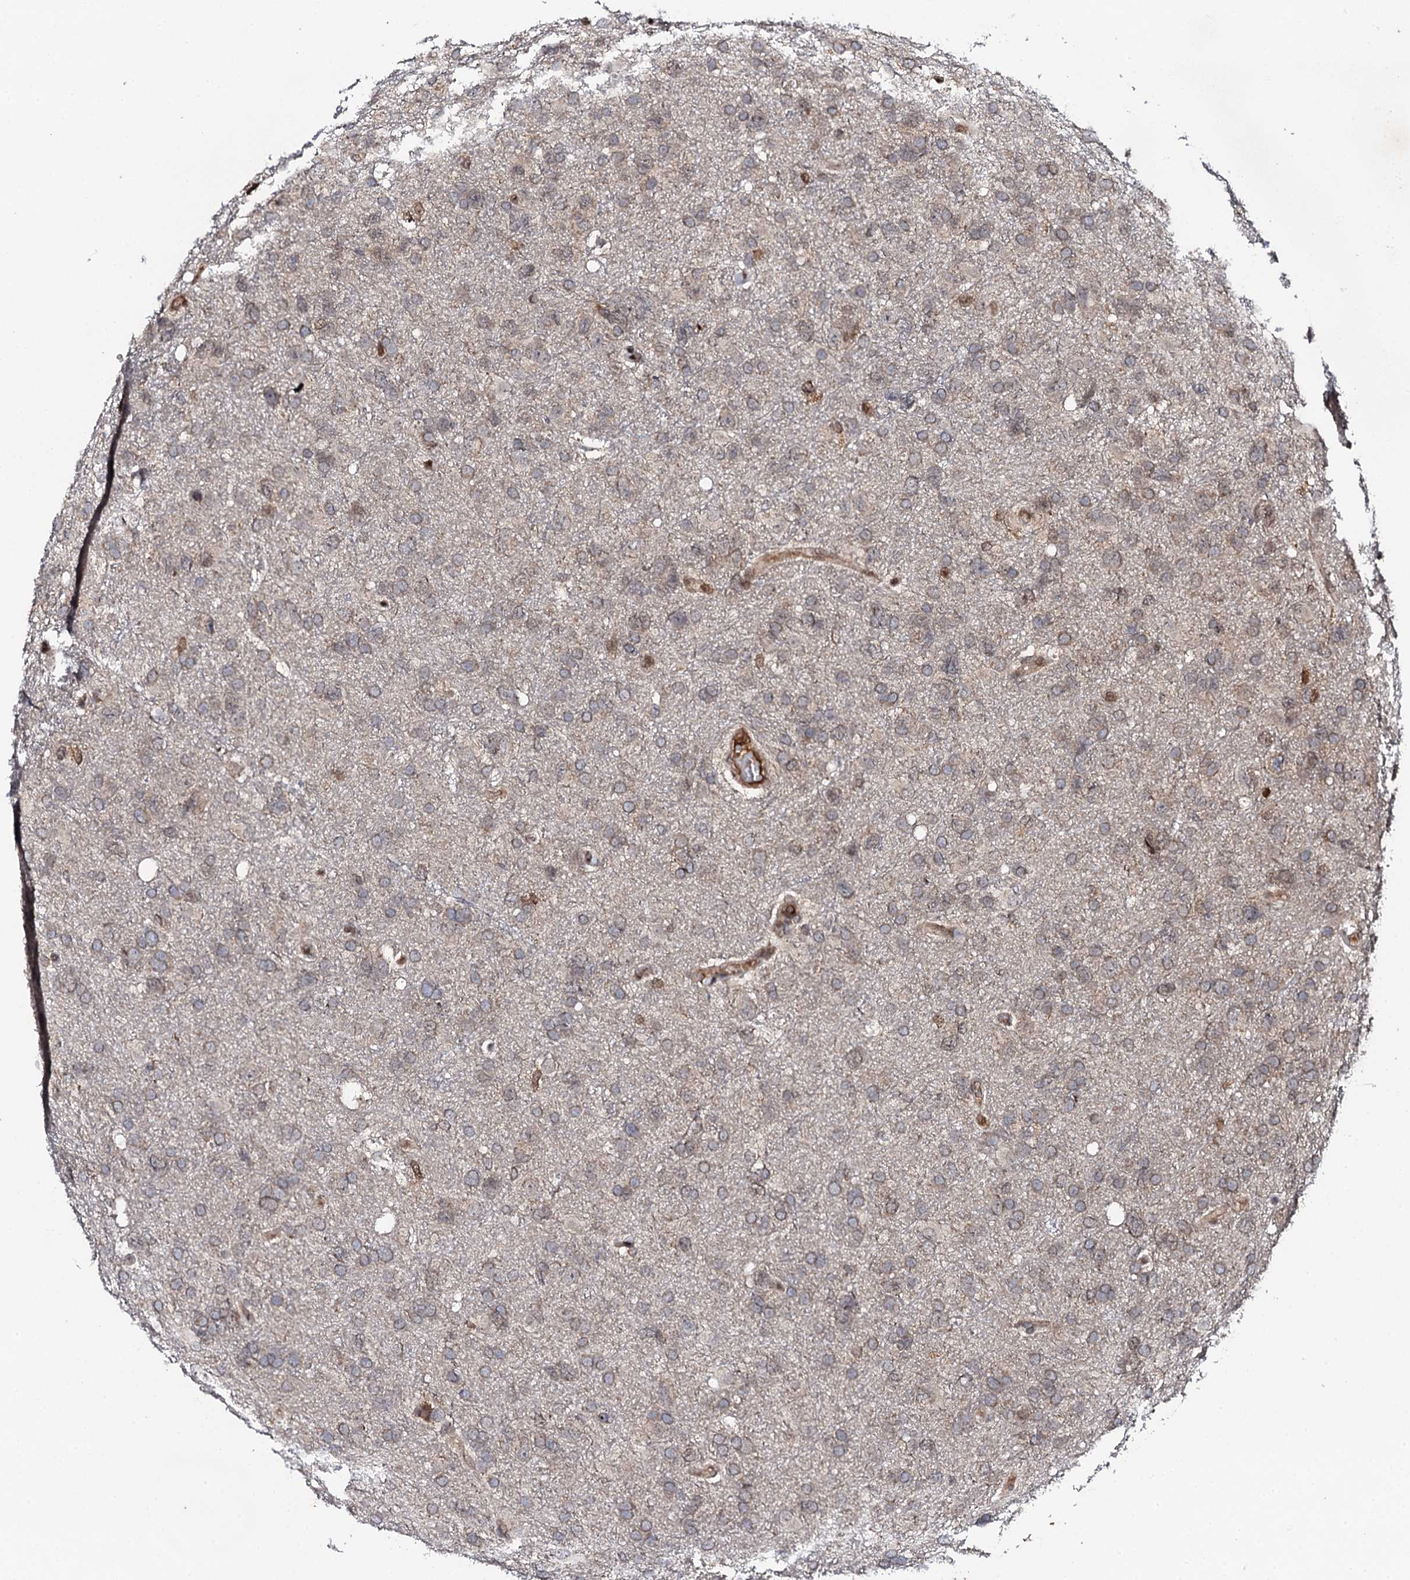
{"staining": {"intensity": "weak", "quantity": ">75%", "location": "cytoplasmic/membranous"}, "tissue": "glioma", "cell_type": "Tumor cells", "image_type": "cancer", "snomed": [{"axis": "morphology", "description": "Glioma, malignant, High grade"}, {"axis": "topography", "description": "Brain"}], "caption": "Approximately >75% of tumor cells in glioma reveal weak cytoplasmic/membranous protein expression as visualized by brown immunohistochemical staining.", "gene": "FAM111A", "patient": {"sex": "male", "age": 61}}